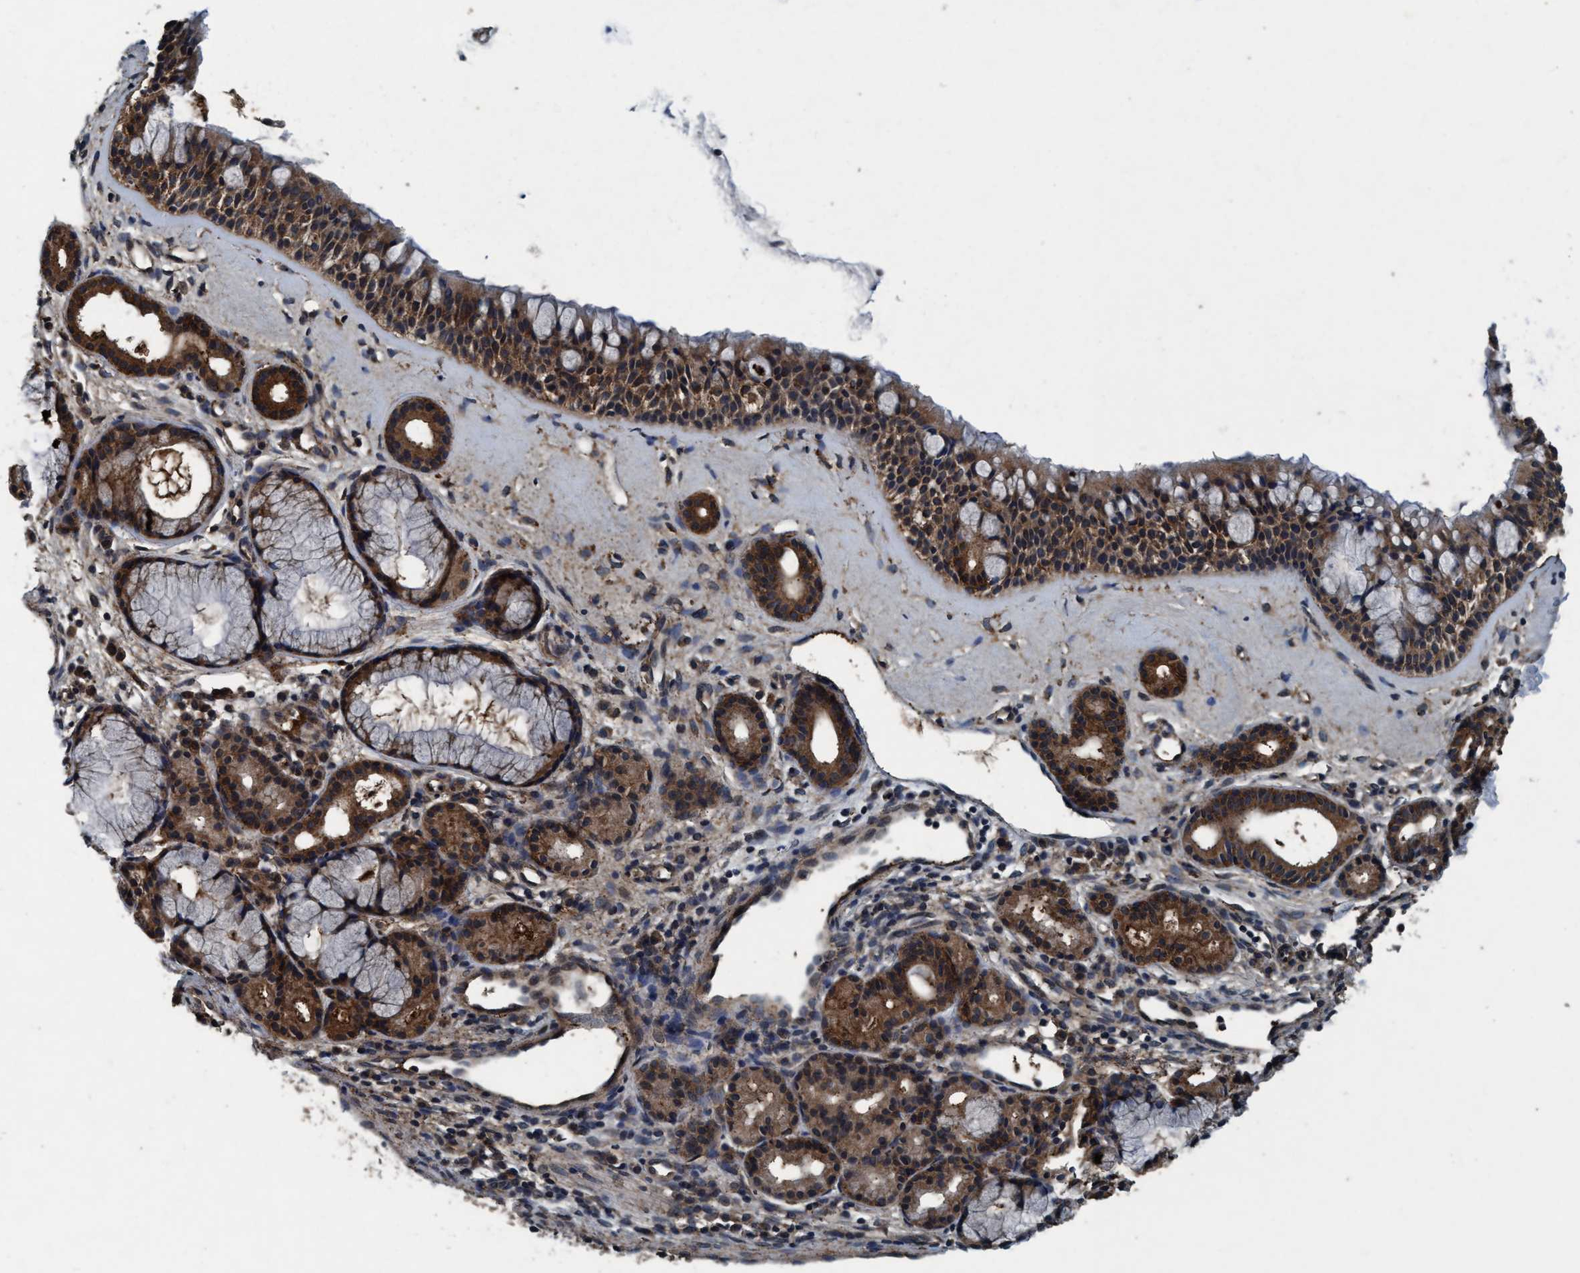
{"staining": {"intensity": "moderate", "quantity": ">75%", "location": "cytoplasmic/membranous"}, "tissue": "nasopharynx", "cell_type": "Respiratory epithelial cells", "image_type": "normal", "snomed": [{"axis": "morphology", "description": "Normal tissue, NOS"}, {"axis": "topography", "description": "Nasopharynx"}], "caption": "Immunohistochemical staining of benign human nasopharynx shows medium levels of moderate cytoplasmic/membranous positivity in approximately >75% of respiratory epithelial cells.", "gene": "AKT1S1", "patient": {"sex": "female", "age": 42}}